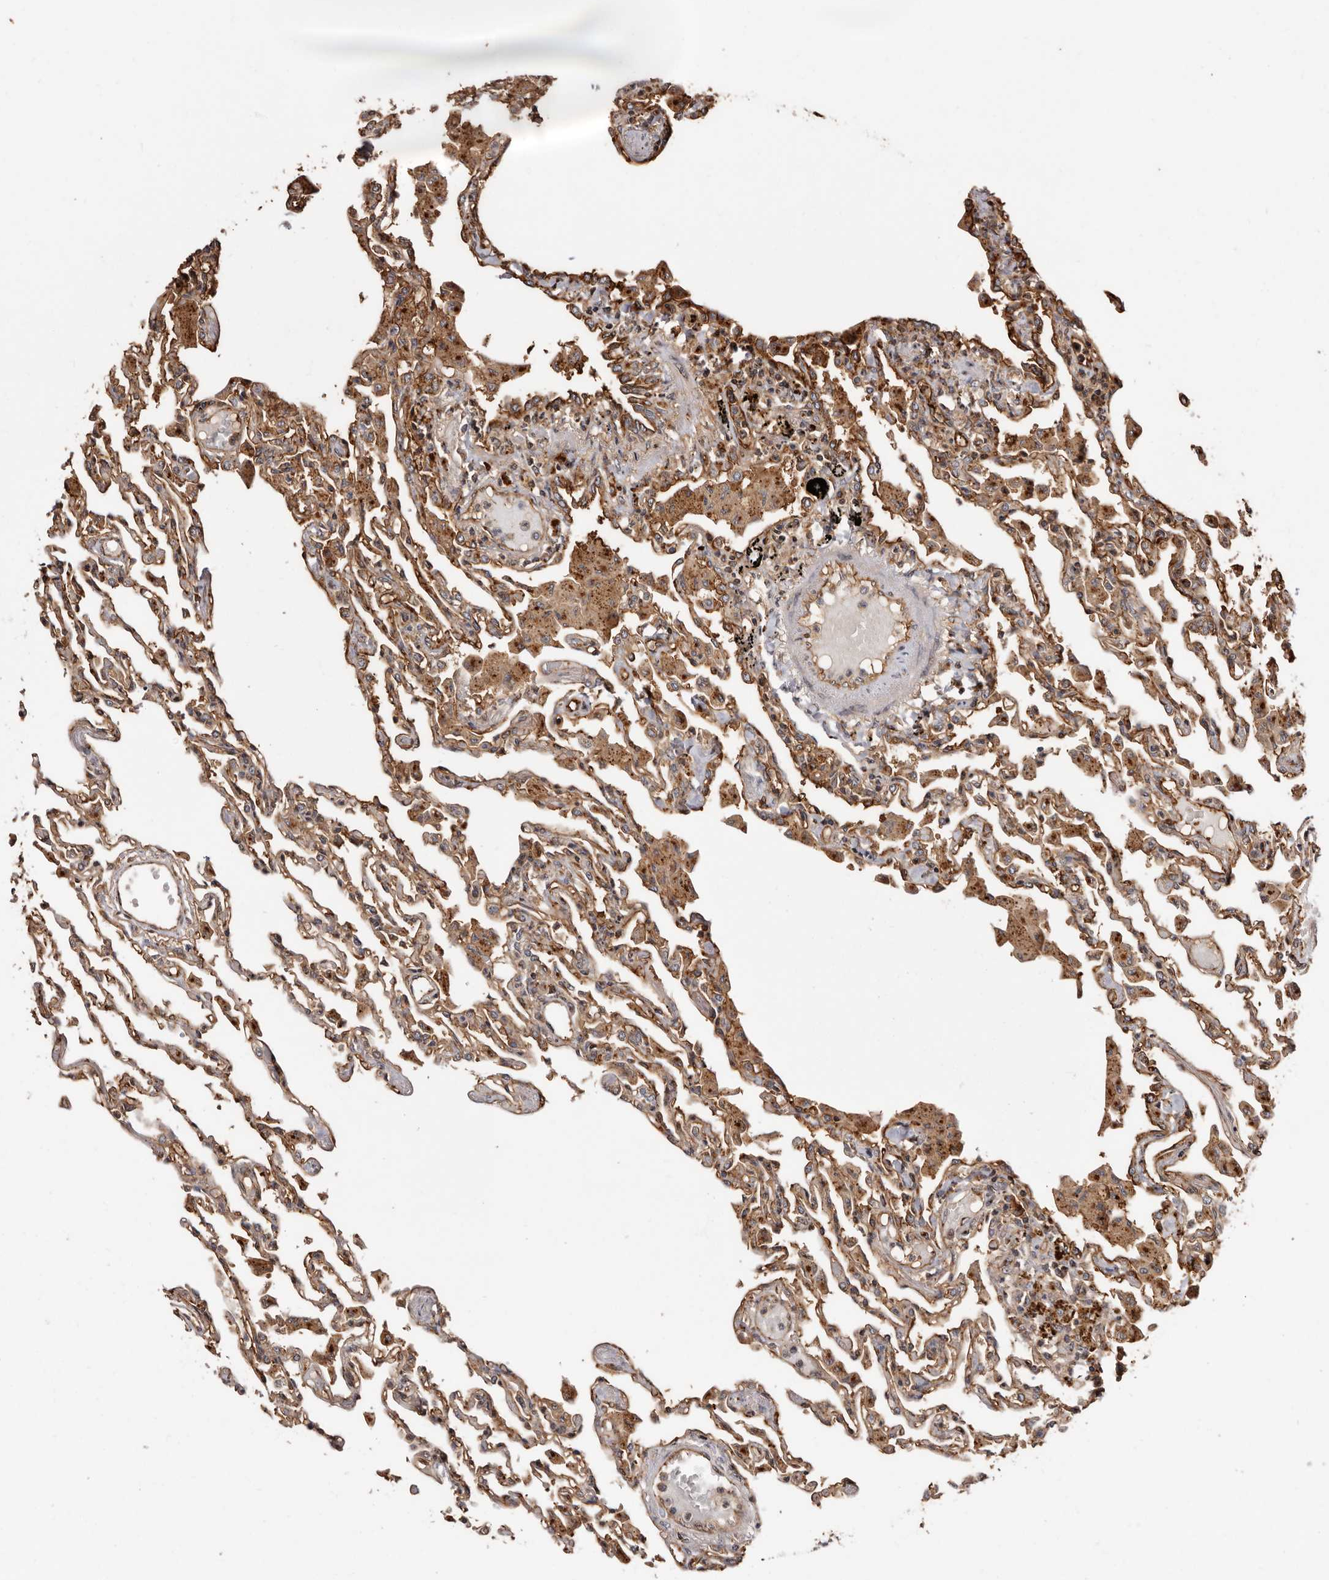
{"staining": {"intensity": "strong", "quantity": "25%-75%", "location": "cytoplasmic/membranous"}, "tissue": "lung", "cell_type": "Alveolar cells", "image_type": "normal", "snomed": [{"axis": "morphology", "description": "Normal tissue, NOS"}, {"axis": "topography", "description": "Bronchus"}, {"axis": "topography", "description": "Lung"}], "caption": "High-magnification brightfield microscopy of unremarkable lung stained with DAB (brown) and counterstained with hematoxylin (blue). alveolar cells exhibit strong cytoplasmic/membranous staining is present in about25%-75% of cells.", "gene": "GPR27", "patient": {"sex": "female", "age": 49}}